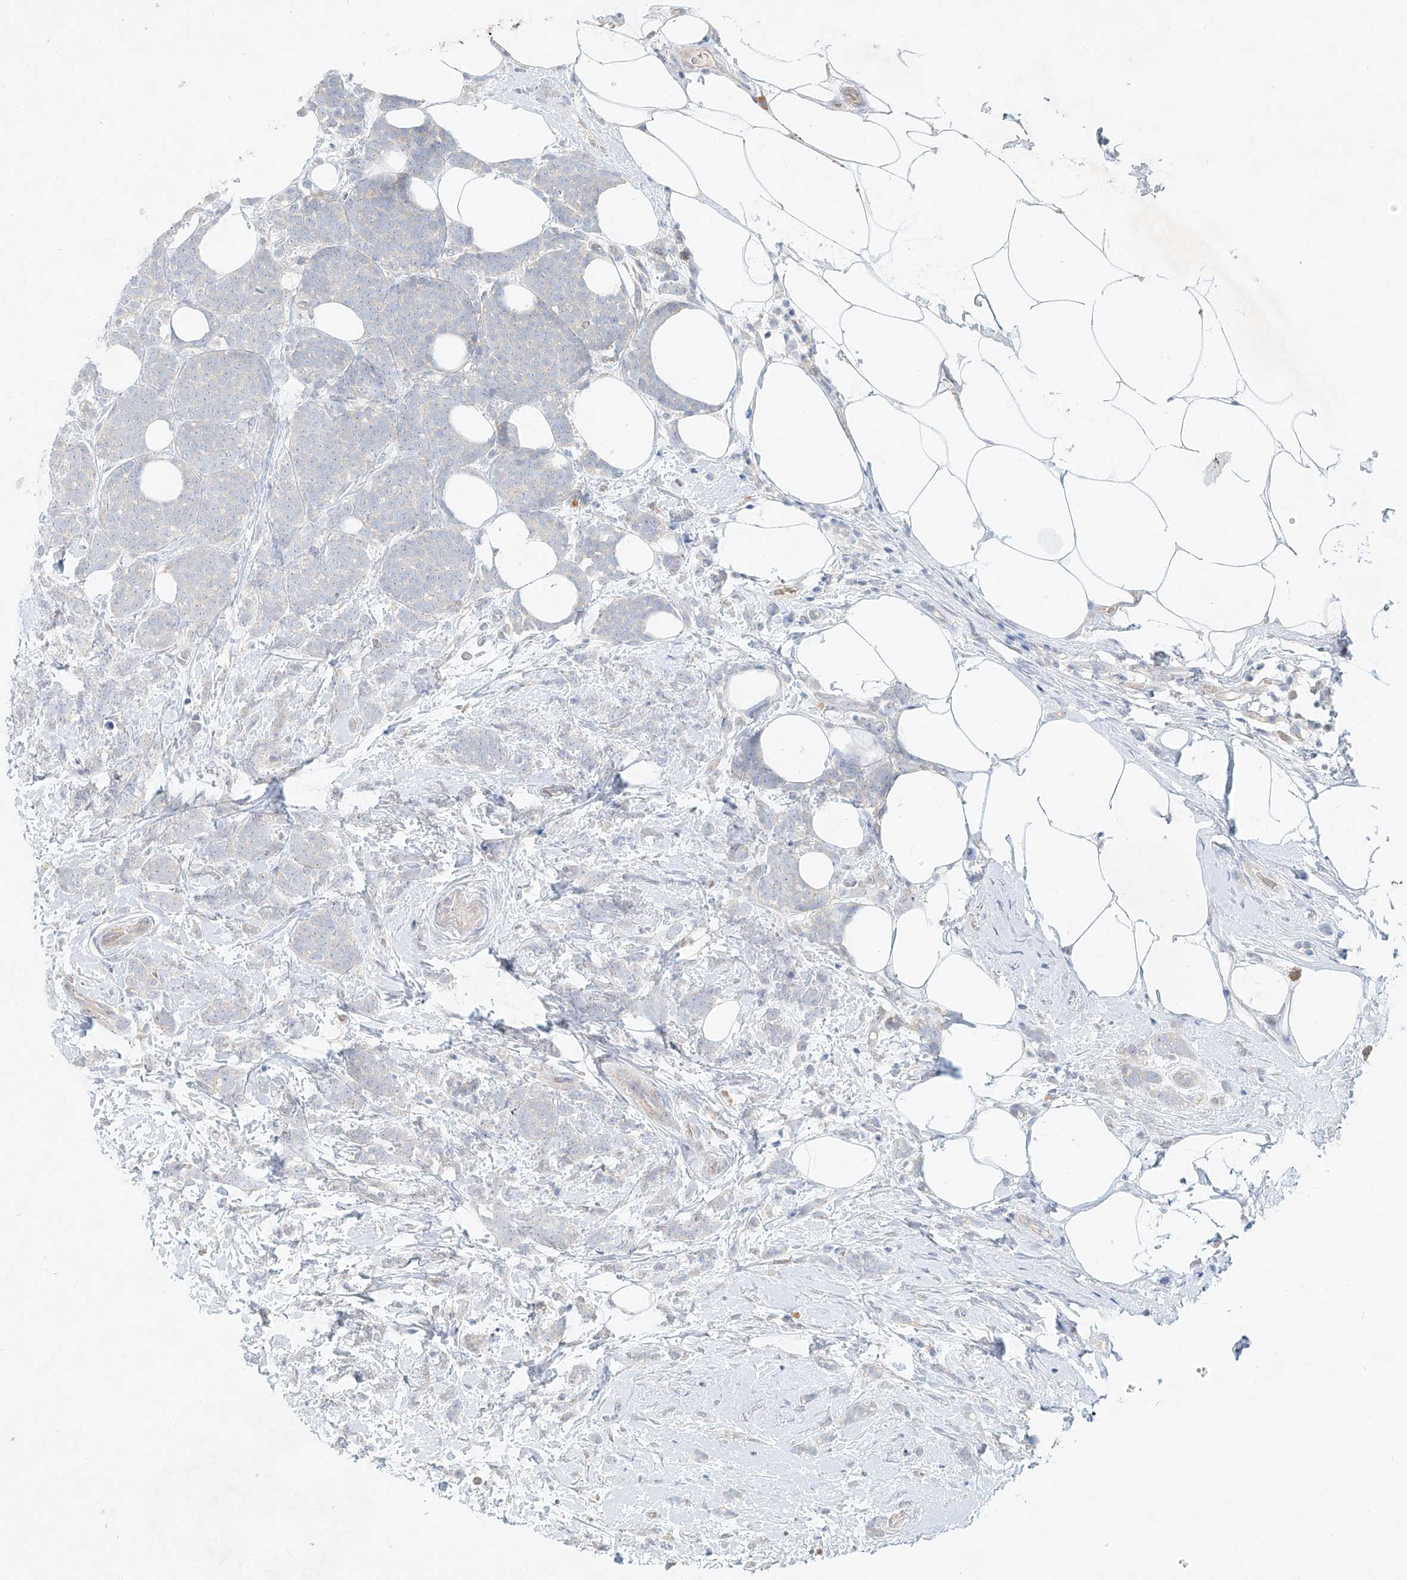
{"staining": {"intensity": "negative", "quantity": "none", "location": "none"}, "tissue": "breast cancer", "cell_type": "Tumor cells", "image_type": "cancer", "snomed": [{"axis": "morphology", "description": "Lobular carcinoma"}, {"axis": "topography", "description": "Breast"}], "caption": "High magnification brightfield microscopy of breast lobular carcinoma stained with DAB (brown) and counterstained with hematoxylin (blue): tumor cells show no significant expression. The staining was performed using DAB to visualize the protein expression in brown, while the nuclei were stained in blue with hematoxylin (Magnification: 20x).", "gene": "SYTL3", "patient": {"sex": "female", "age": 58}}